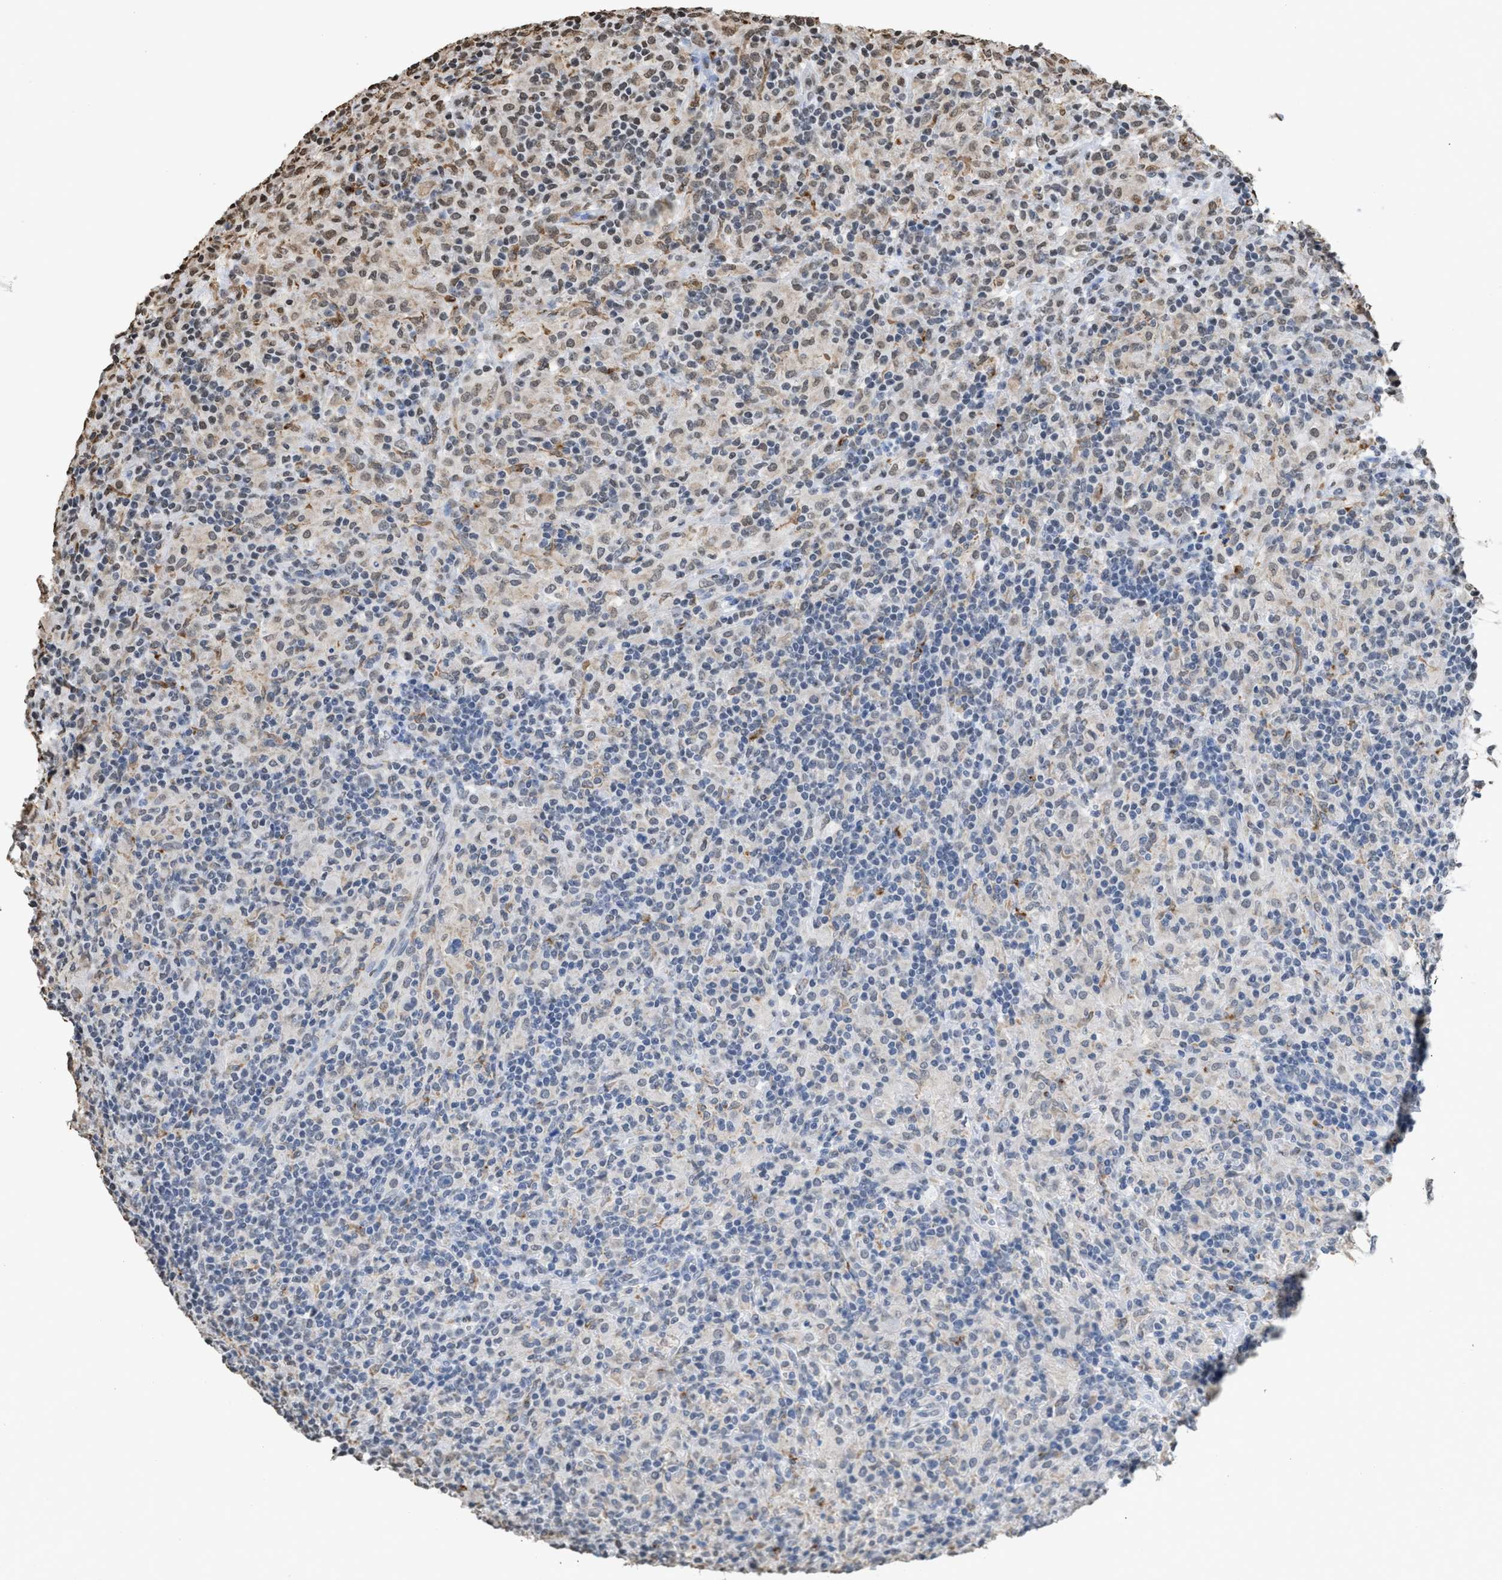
{"staining": {"intensity": "negative", "quantity": "none", "location": "none"}, "tissue": "lymphoma", "cell_type": "Tumor cells", "image_type": "cancer", "snomed": [{"axis": "morphology", "description": "Hodgkin's disease, NOS"}, {"axis": "topography", "description": "Lymph node"}], "caption": "Hodgkin's disease stained for a protein using IHC shows no positivity tumor cells.", "gene": "NUP88", "patient": {"sex": "male", "age": 70}}